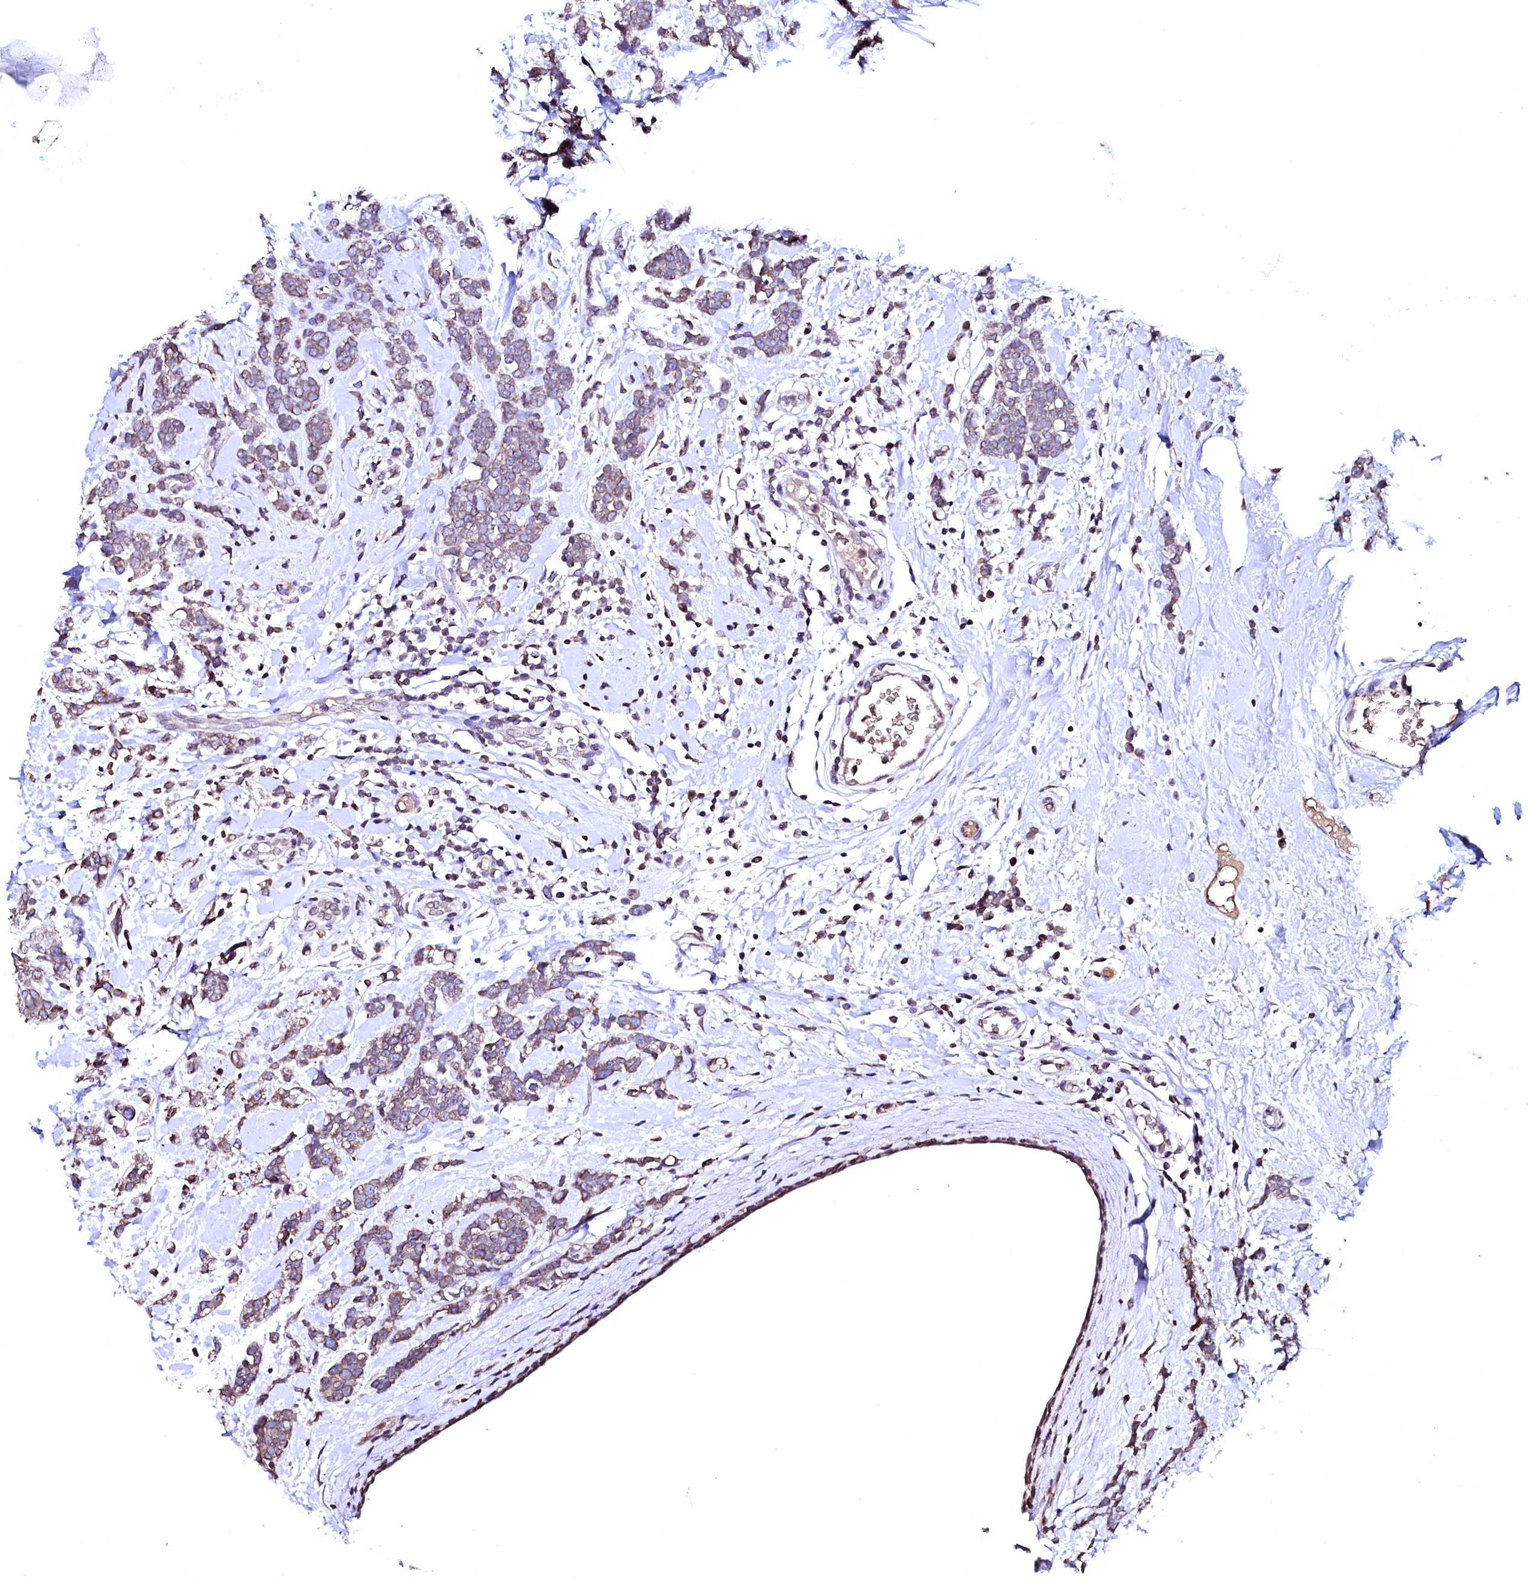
{"staining": {"intensity": "weak", "quantity": ">75%", "location": "cytoplasmic/membranous"}, "tissue": "breast cancer", "cell_type": "Tumor cells", "image_type": "cancer", "snomed": [{"axis": "morphology", "description": "Lobular carcinoma"}, {"axis": "topography", "description": "Breast"}], "caption": "Breast cancer (lobular carcinoma) stained with a protein marker demonstrates weak staining in tumor cells.", "gene": "HAND1", "patient": {"sex": "female", "age": 58}}